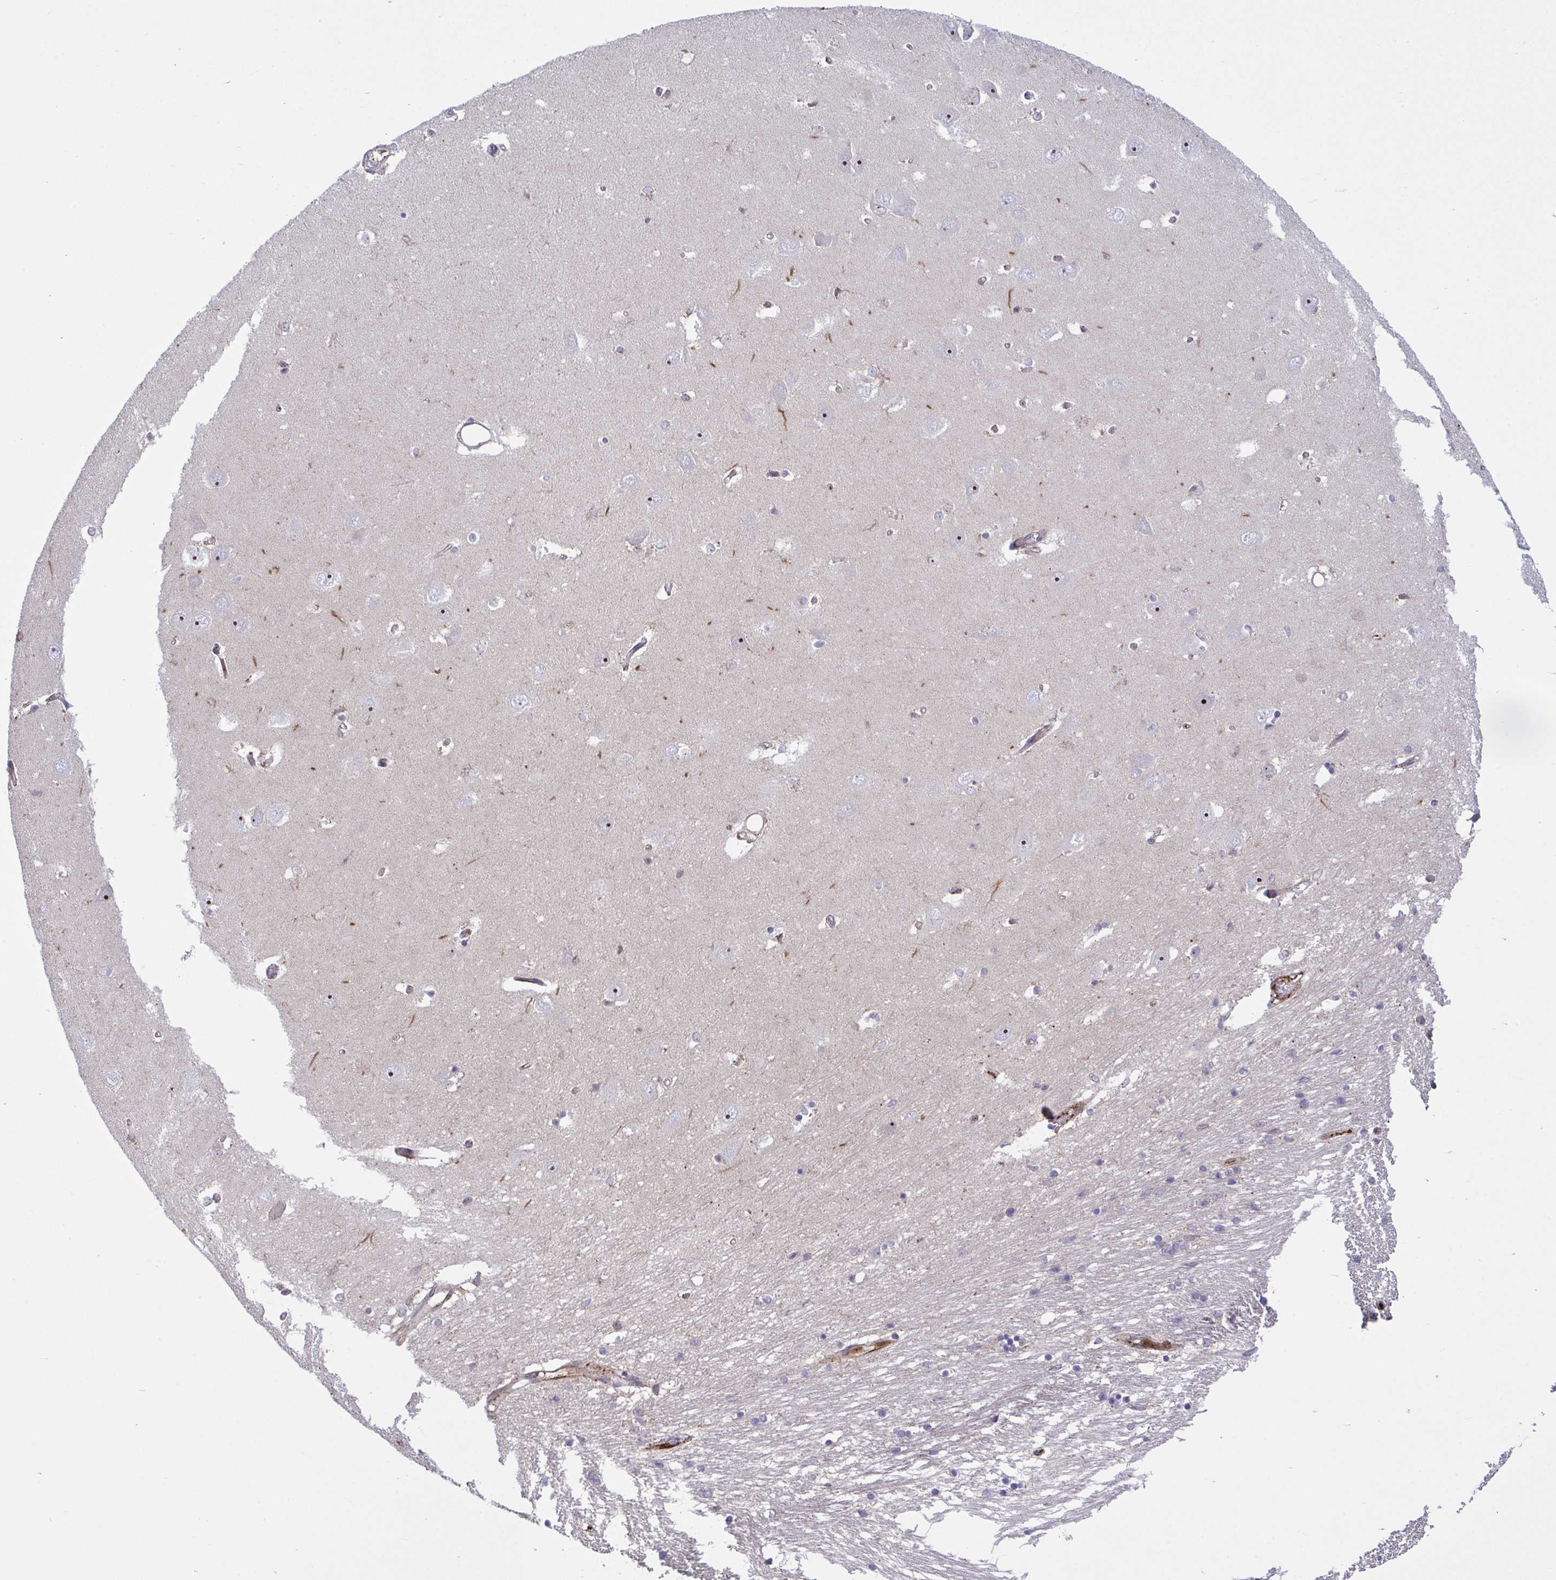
{"staining": {"intensity": "negative", "quantity": "none", "location": "none"}, "tissue": "caudate", "cell_type": "Glial cells", "image_type": "normal", "snomed": [{"axis": "morphology", "description": "Normal tissue, NOS"}, {"axis": "topography", "description": "Lateral ventricle wall"}], "caption": "A high-resolution histopathology image shows IHC staining of benign caudate, which shows no significant positivity in glial cells. (Stains: DAB (3,3'-diaminobenzidine) immunohistochemistry (IHC) with hematoxylin counter stain, Microscopy: brightfield microscopy at high magnification).", "gene": "CD101", "patient": {"sex": "male", "age": 37}}